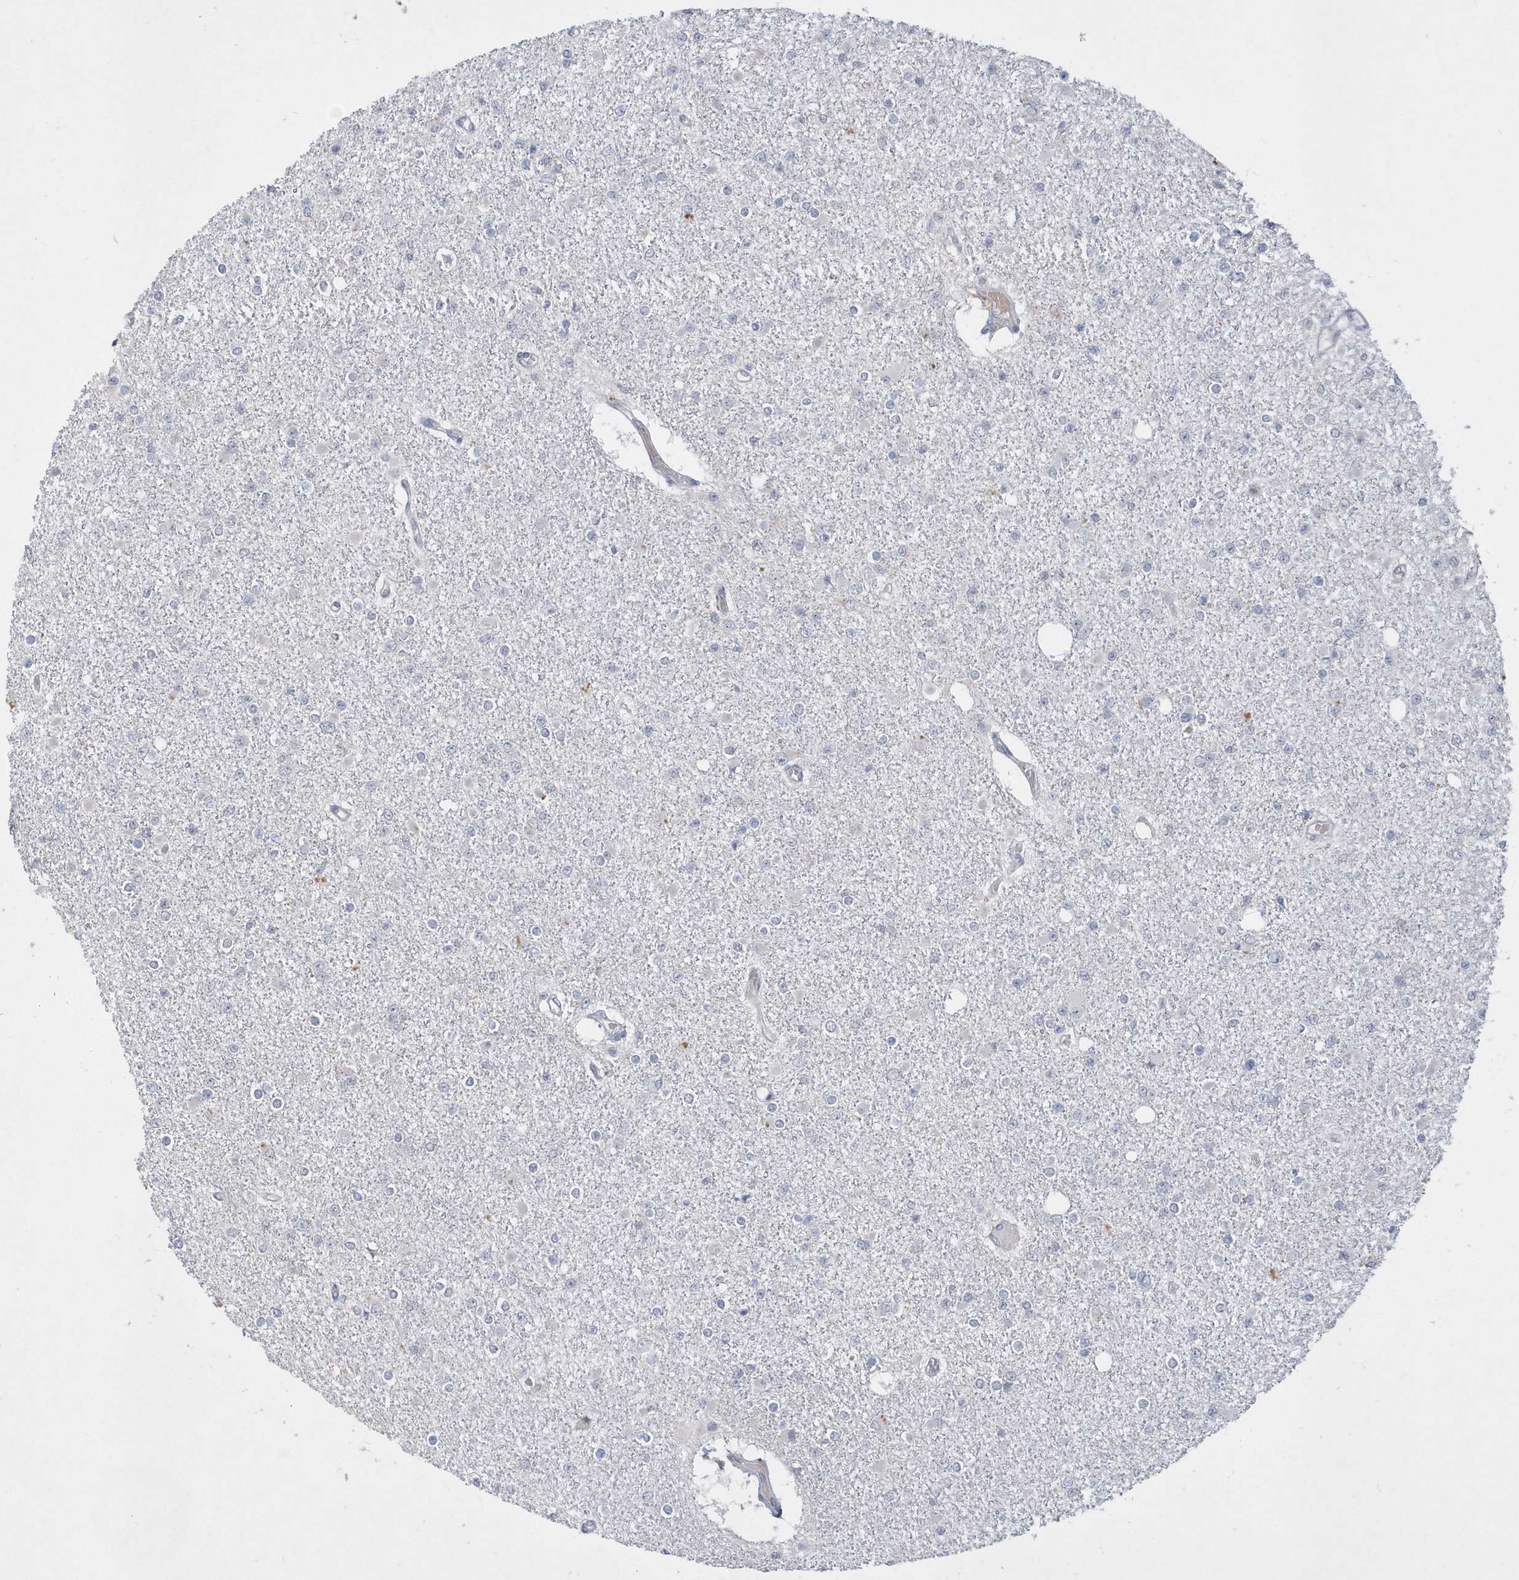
{"staining": {"intensity": "negative", "quantity": "none", "location": "none"}, "tissue": "glioma", "cell_type": "Tumor cells", "image_type": "cancer", "snomed": [{"axis": "morphology", "description": "Glioma, malignant, Low grade"}, {"axis": "topography", "description": "Brain"}], "caption": "Tumor cells are negative for brown protein staining in malignant low-grade glioma.", "gene": "TSPEAR", "patient": {"sex": "female", "age": 22}}